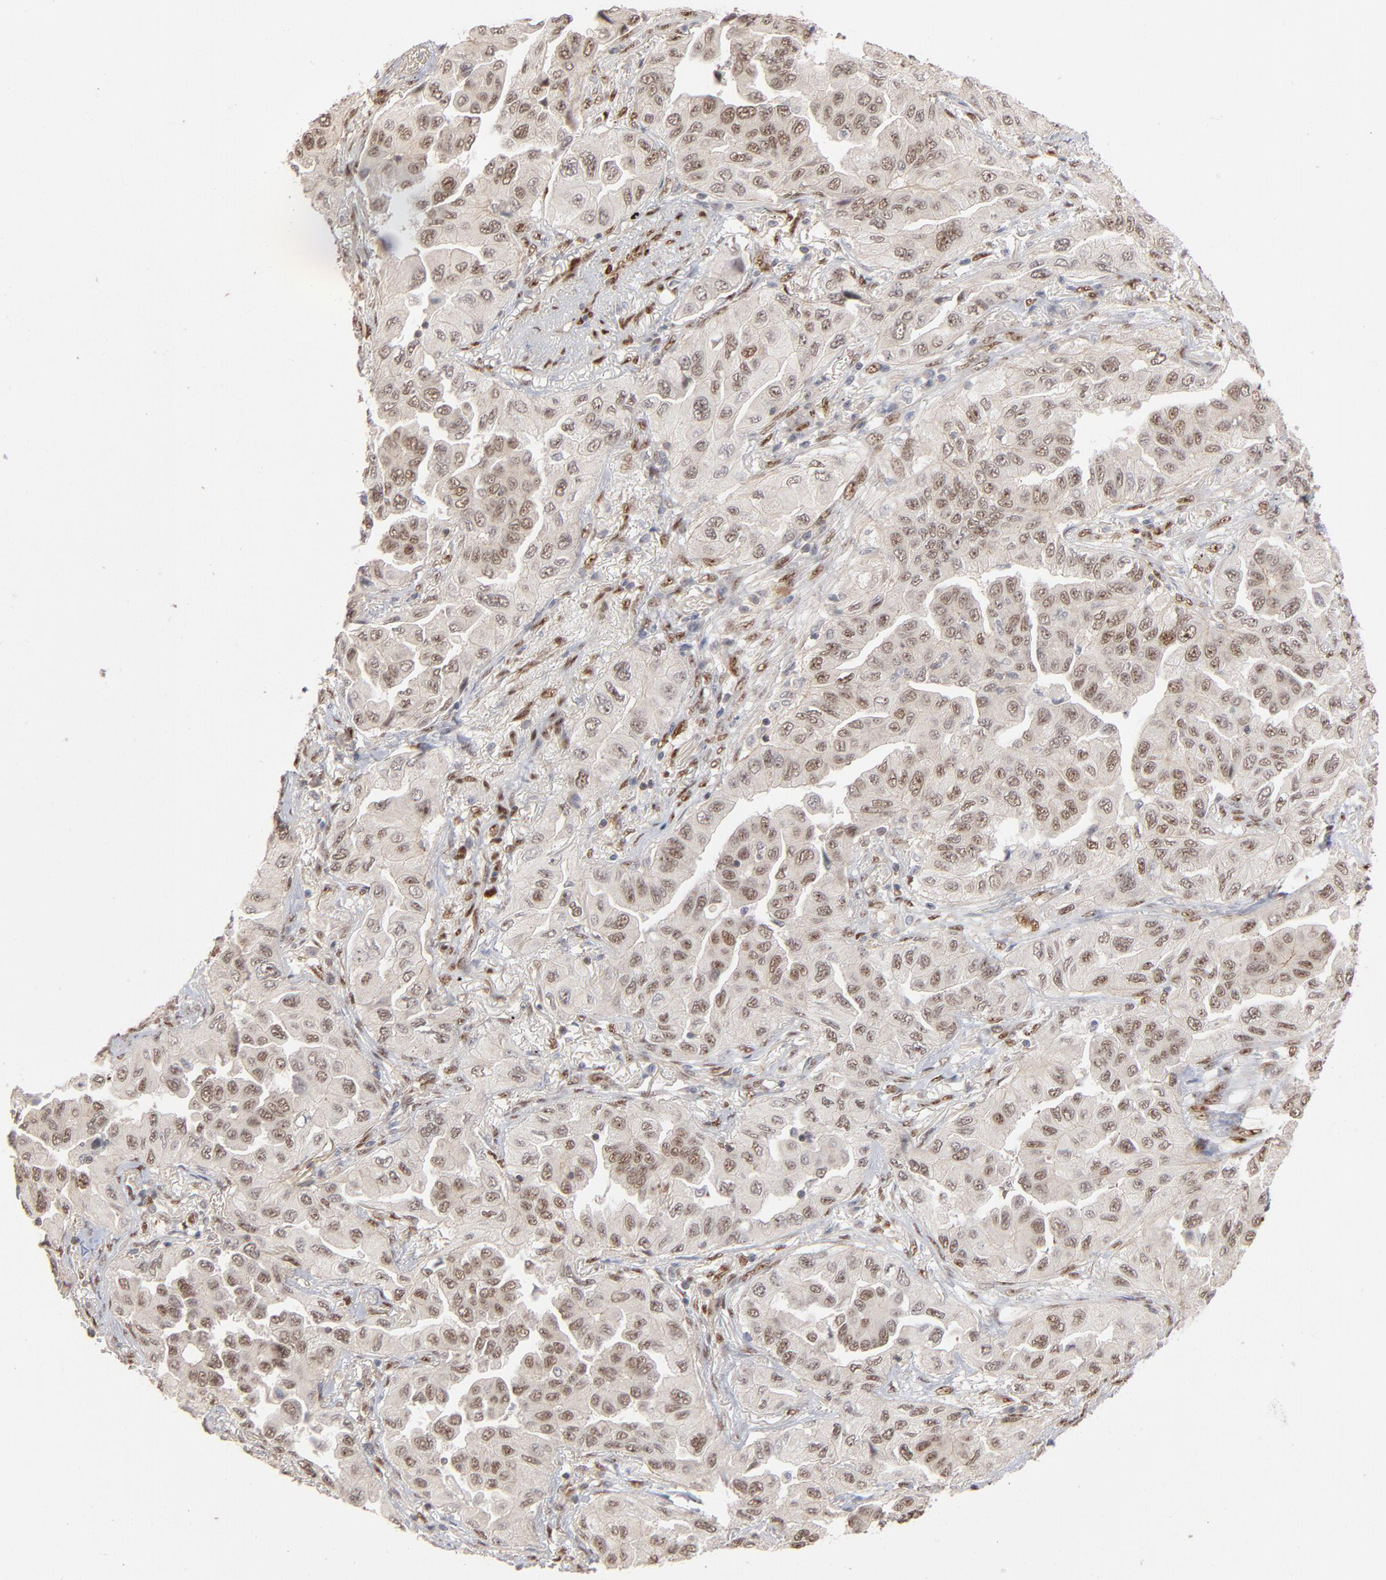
{"staining": {"intensity": "weak", "quantity": "25%-75%", "location": "nuclear"}, "tissue": "lung cancer", "cell_type": "Tumor cells", "image_type": "cancer", "snomed": [{"axis": "morphology", "description": "Adenocarcinoma, NOS"}, {"axis": "topography", "description": "Lung"}], "caption": "The histopathology image exhibits a brown stain indicating the presence of a protein in the nuclear of tumor cells in lung cancer (adenocarcinoma). Ihc stains the protein of interest in brown and the nuclei are stained blue.", "gene": "NFIB", "patient": {"sex": "female", "age": 65}}